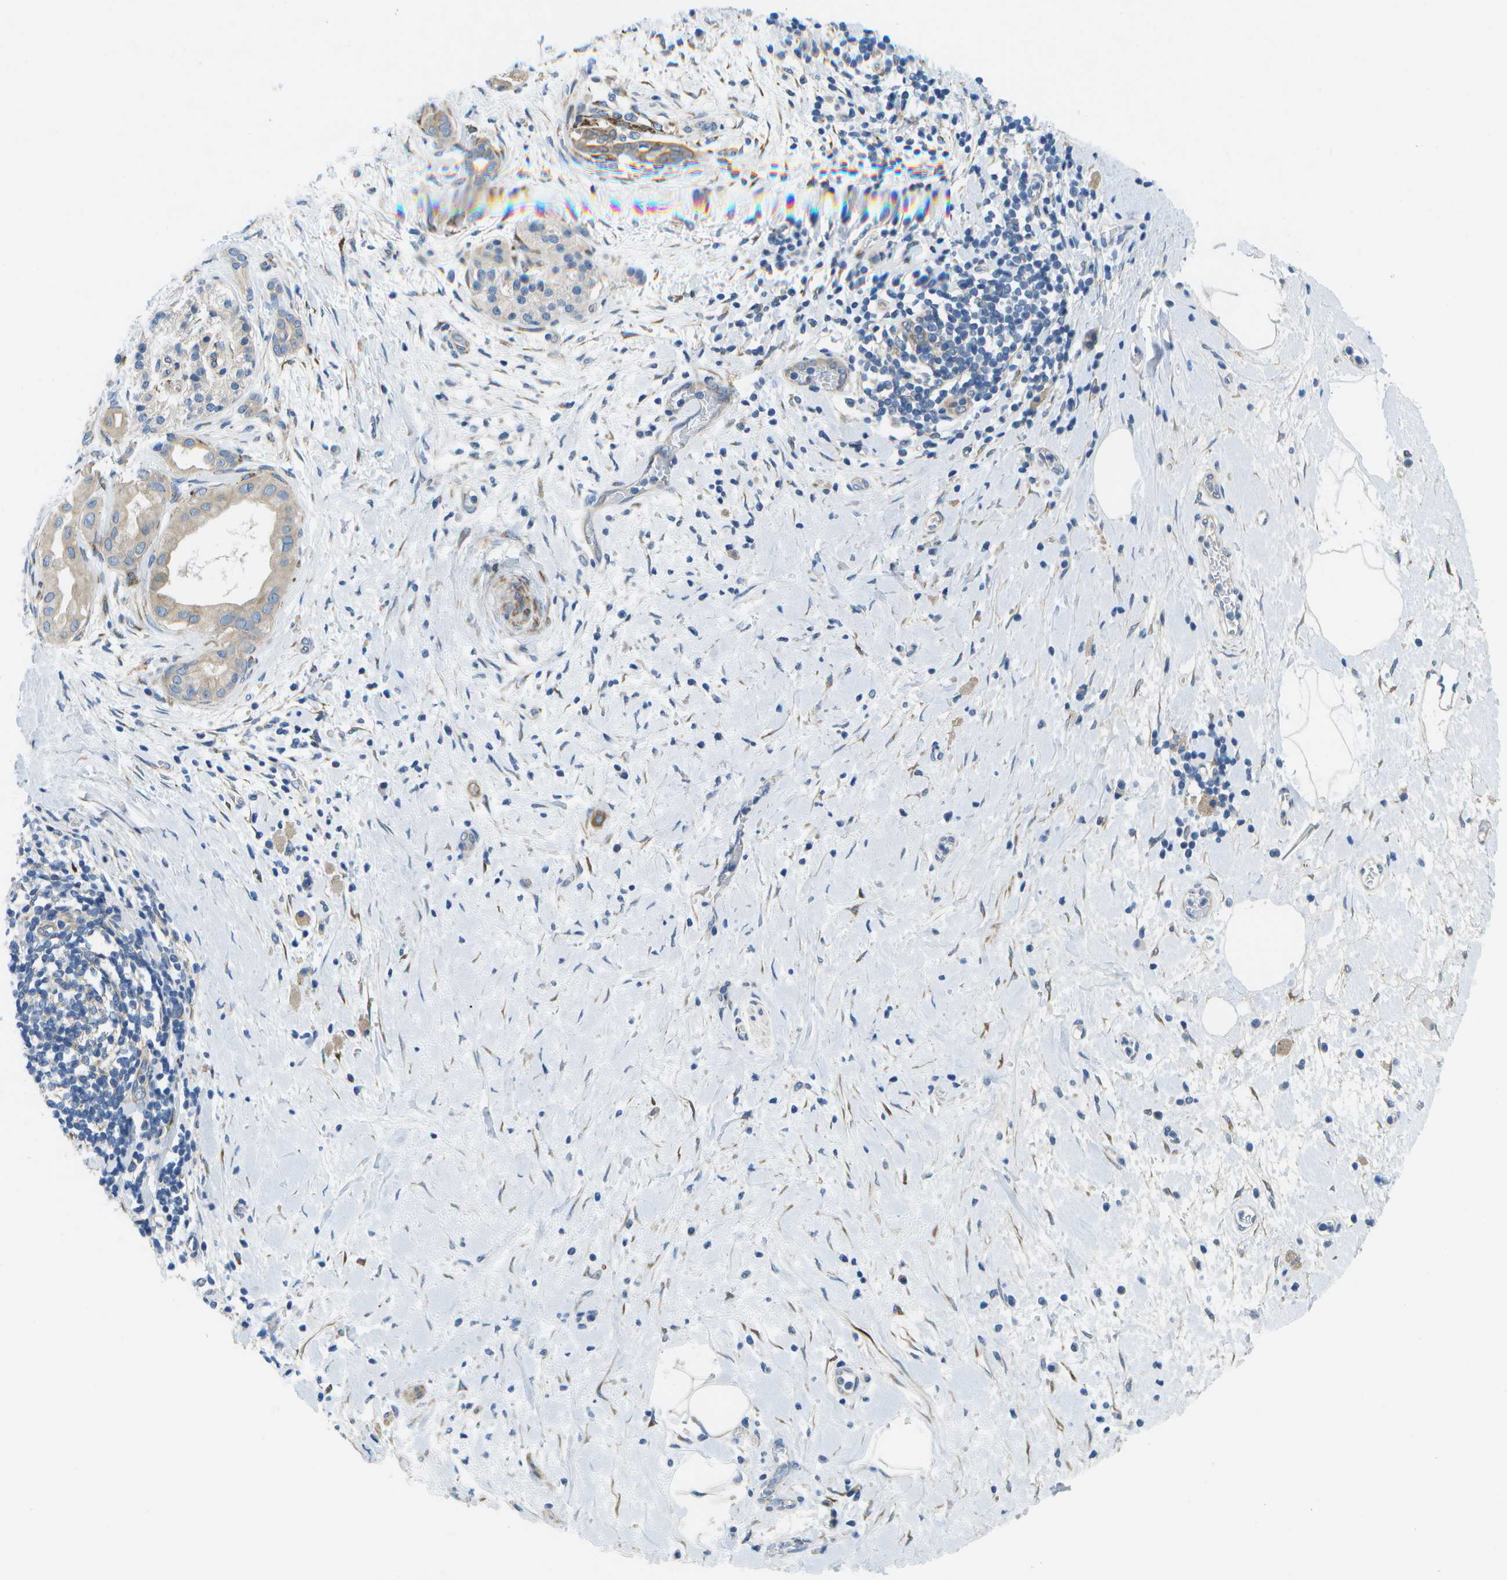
{"staining": {"intensity": "weak", "quantity": "<25%", "location": "cytoplasmic/membranous"}, "tissue": "pancreatic cancer", "cell_type": "Tumor cells", "image_type": "cancer", "snomed": [{"axis": "morphology", "description": "Adenocarcinoma, NOS"}, {"axis": "topography", "description": "Pancreas"}], "caption": "A high-resolution image shows immunohistochemistry (IHC) staining of pancreatic cancer, which exhibits no significant positivity in tumor cells. (Stains: DAB (3,3'-diaminobenzidine) immunohistochemistry (IHC) with hematoxylin counter stain, Microscopy: brightfield microscopy at high magnification).", "gene": "P3H1", "patient": {"sex": "male", "age": 55}}